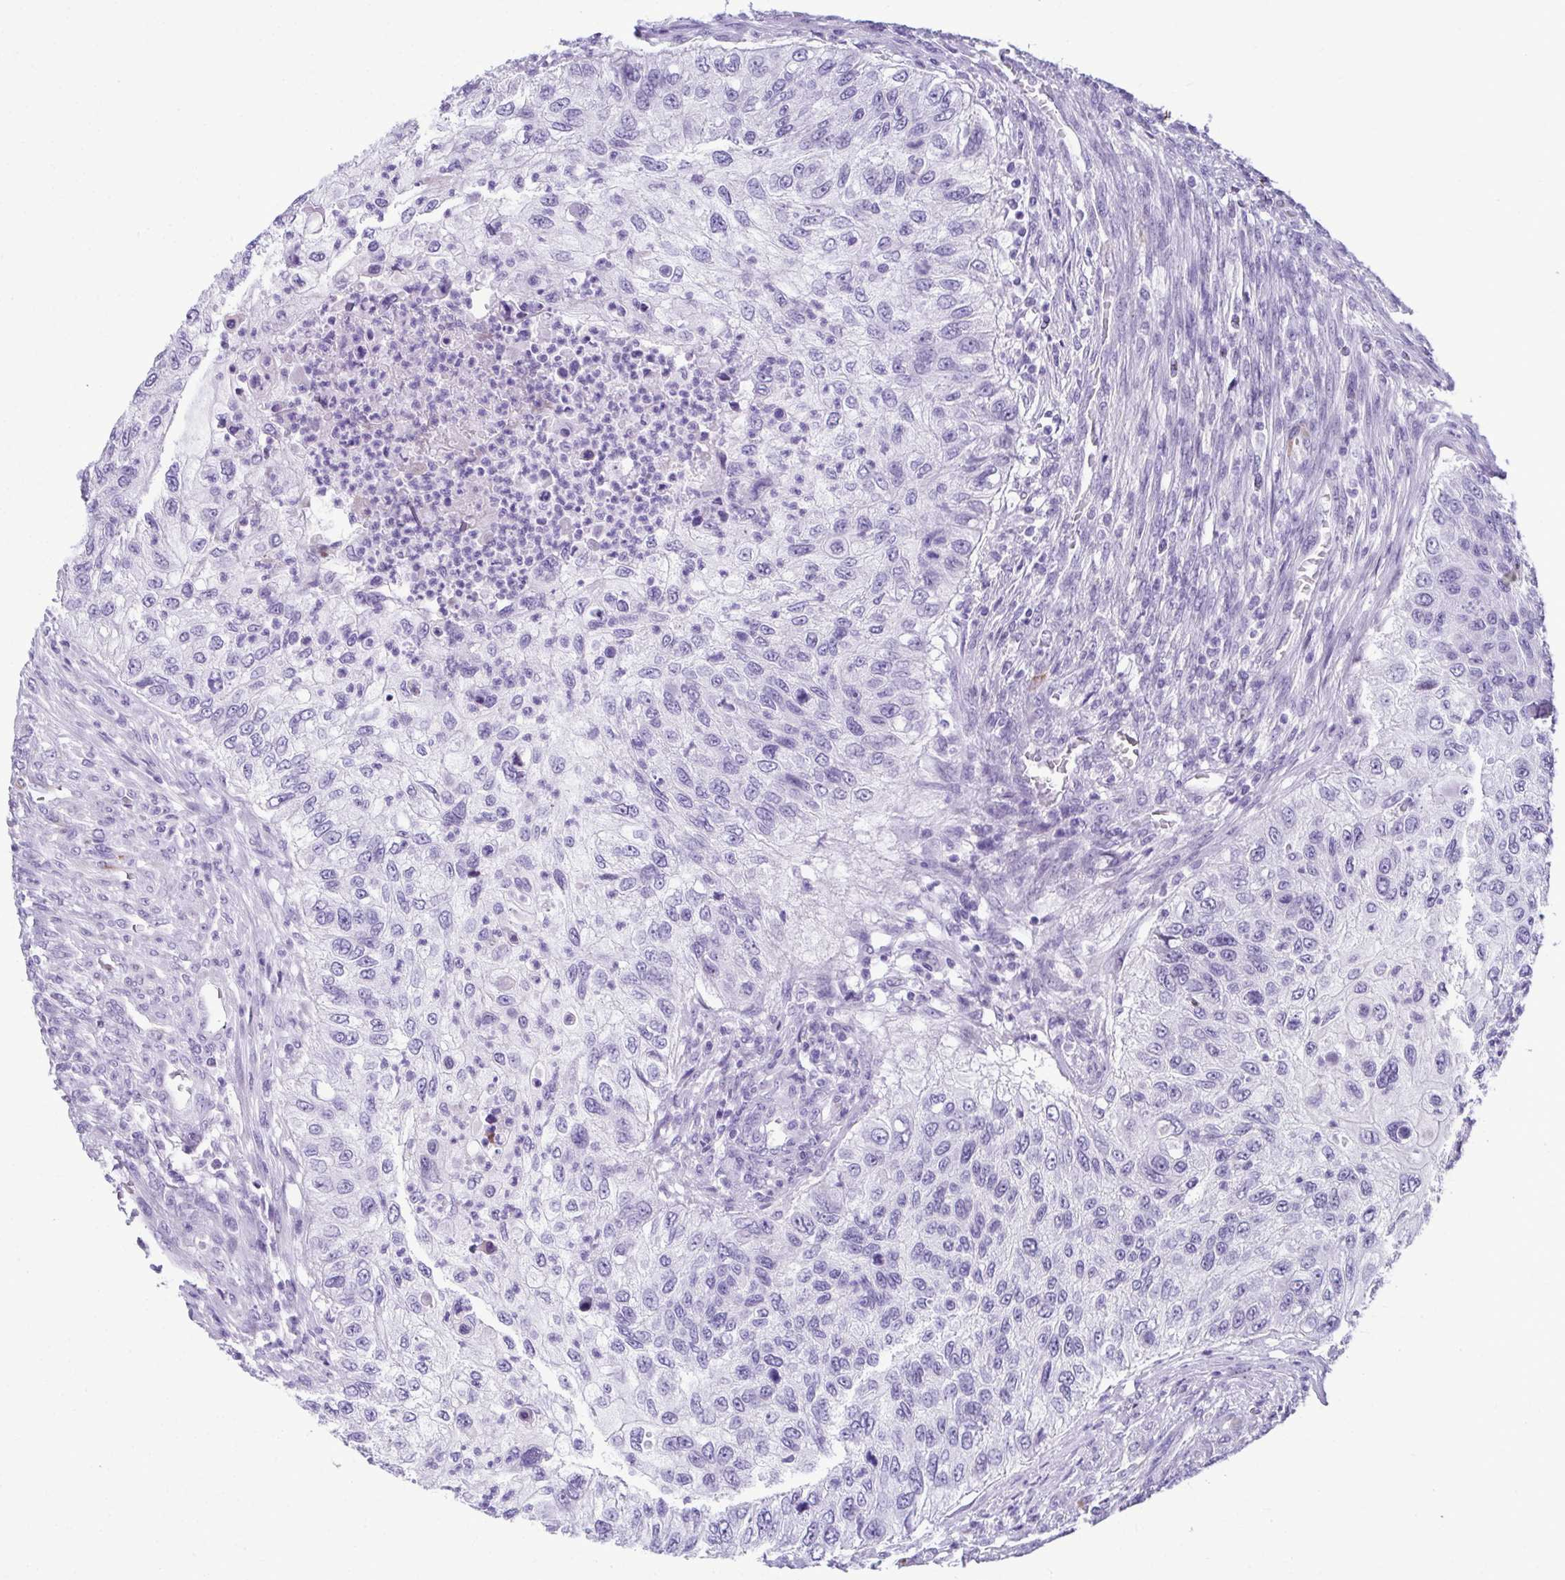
{"staining": {"intensity": "negative", "quantity": "none", "location": "none"}, "tissue": "urothelial cancer", "cell_type": "Tumor cells", "image_type": "cancer", "snomed": [{"axis": "morphology", "description": "Urothelial carcinoma, High grade"}, {"axis": "topography", "description": "Urinary bladder"}], "caption": "Immunohistochemistry (IHC) micrograph of neoplastic tissue: urothelial cancer stained with DAB exhibits no significant protein expression in tumor cells. Nuclei are stained in blue.", "gene": "SERPINI1", "patient": {"sex": "female", "age": 60}}